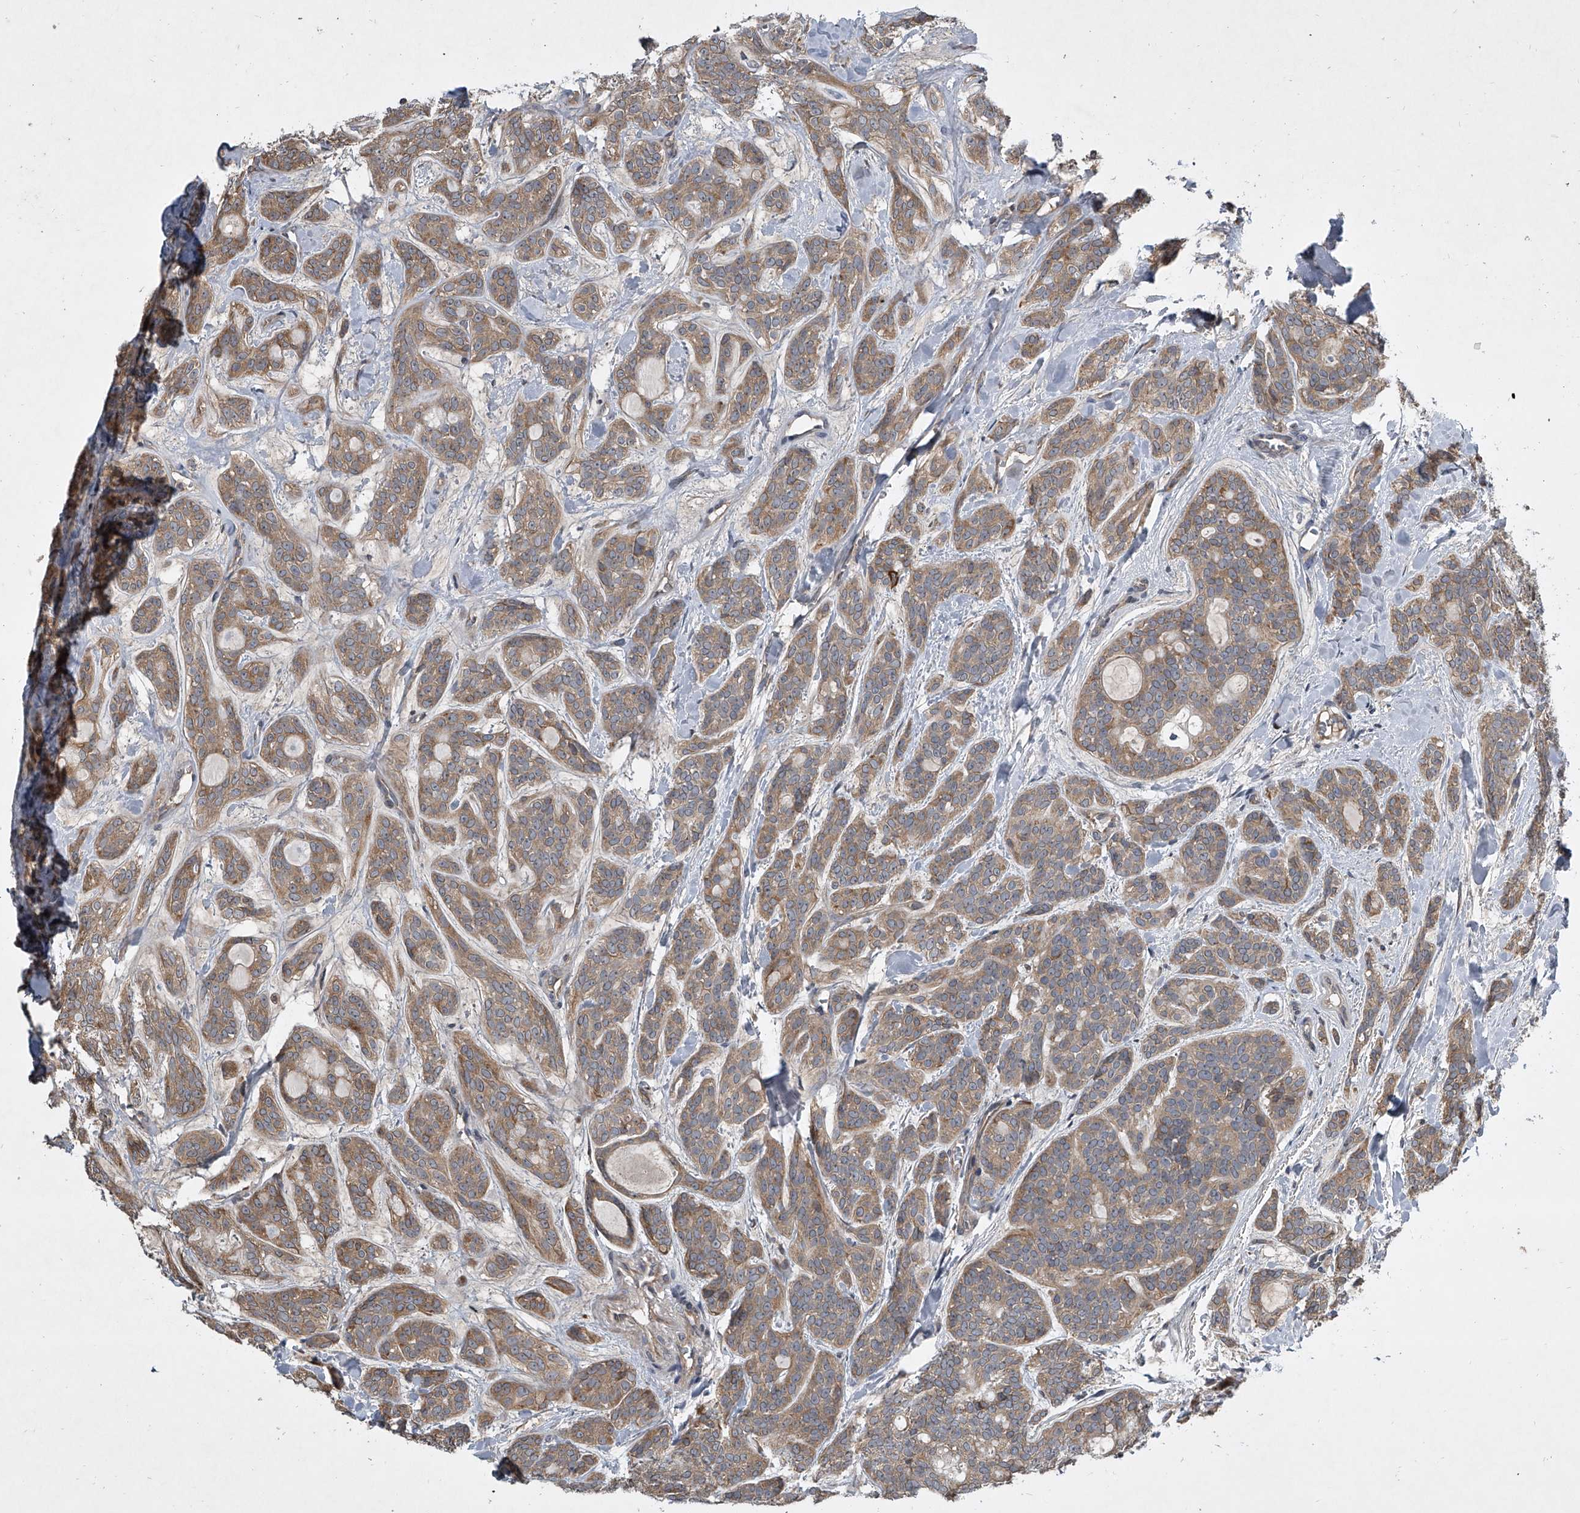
{"staining": {"intensity": "moderate", "quantity": ">75%", "location": "cytoplasmic/membranous"}, "tissue": "head and neck cancer", "cell_type": "Tumor cells", "image_type": "cancer", "snomed": [{"axis": "morphology", "description": "Adenocarcinoma, NOS"}, {"axis": "topography", "description": "Head-Neck"}], "caption": "Head and neck adenocarcinoma stained with DAB (3,3'-diaminobenzidine) immunohistochemistry shows medium levels of moderate cytoplasmic/membranous expression in approximately >75% of tumor cells. (DAB IHC with brightfield microscopy, high magnification).", "gene": "NFS1", "patient": {"sex": "male", "age": 66}}